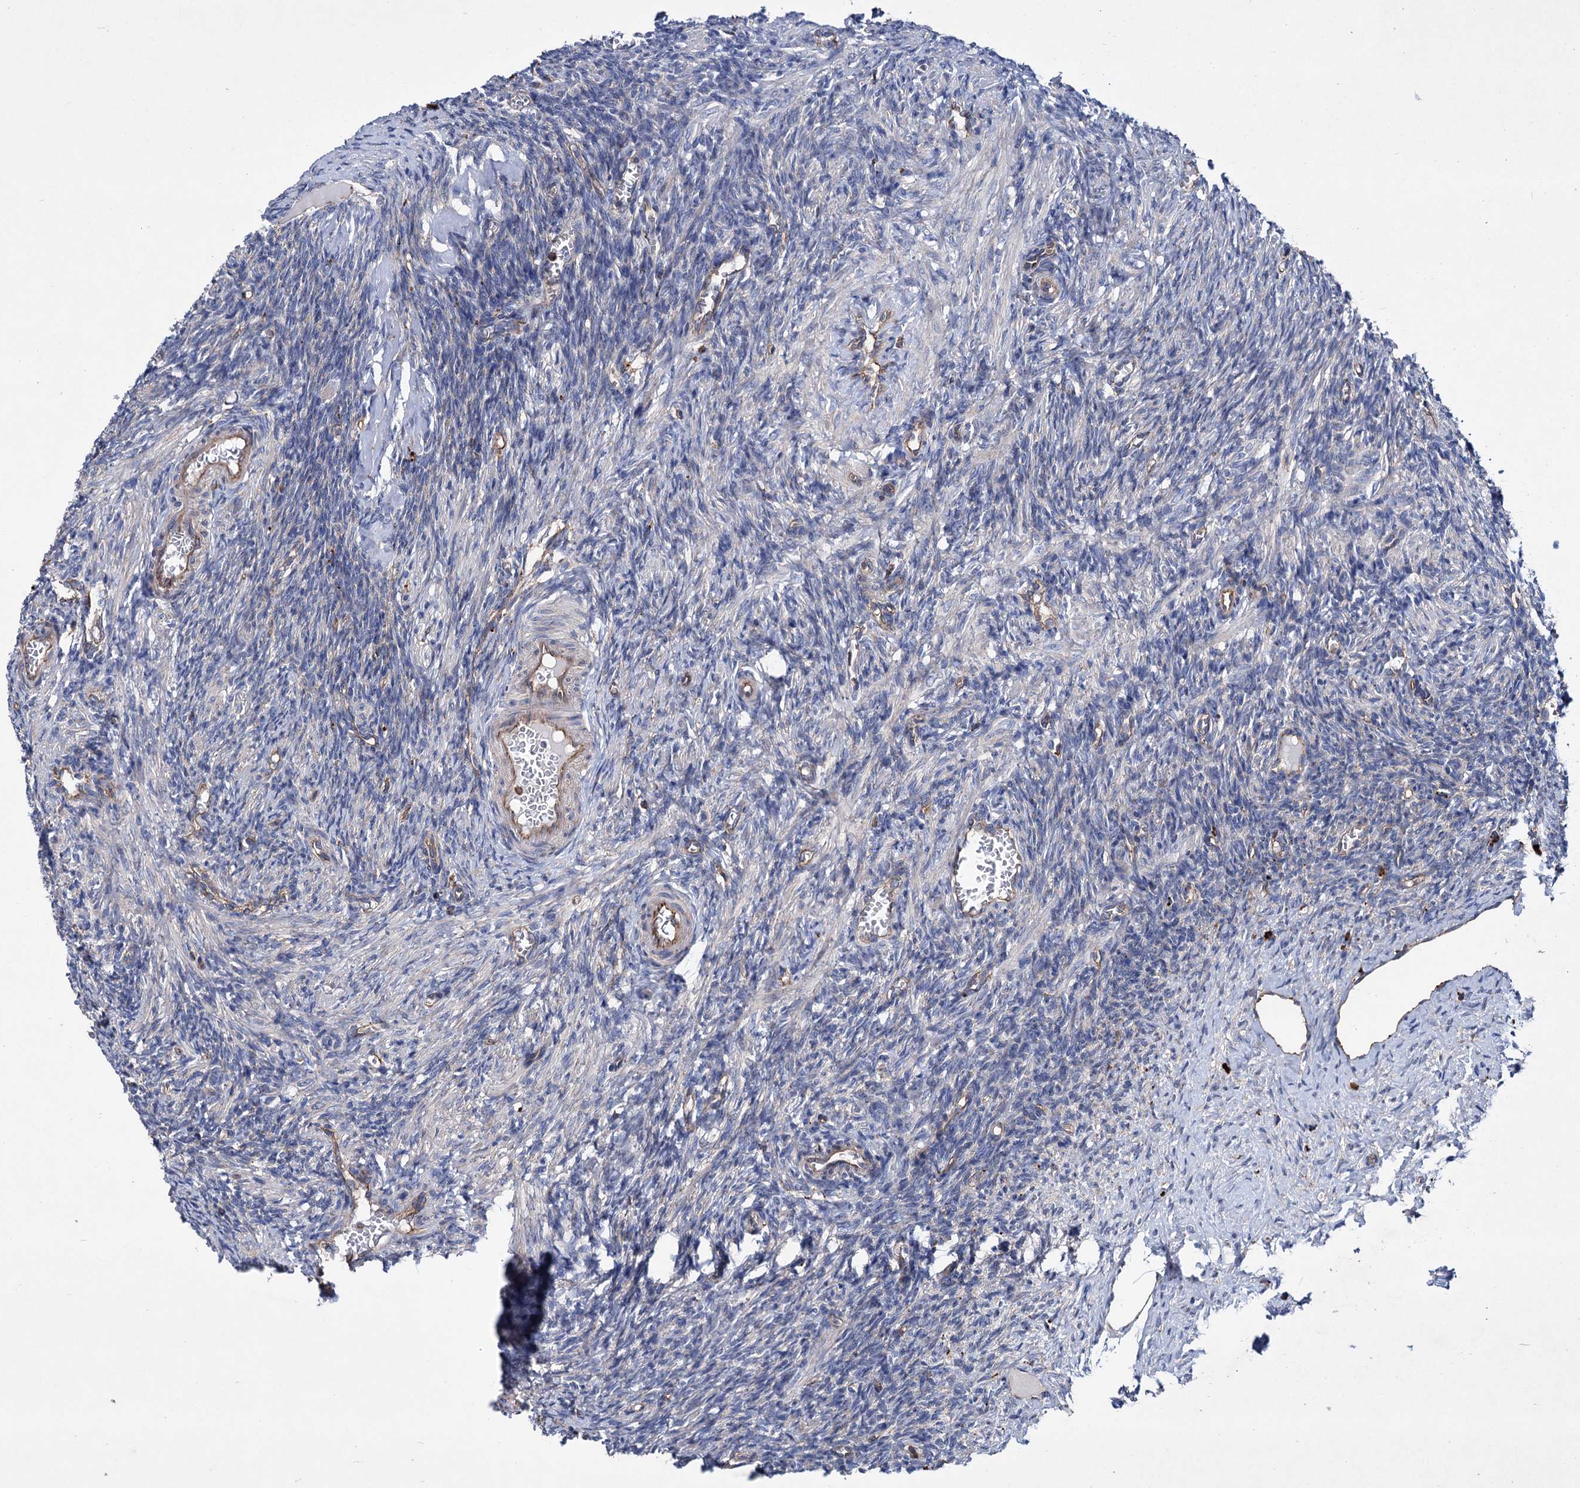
{"staining": {"intensity": "negative", "quantity": "none", "location": "none"}, "tissue": "ovary", "cell_type": "Ovarian stroma cells", "image_type": "normal", "snomed": [{"axis": "morphology", "description": "Normal tissue, NOS"}, {"axis": "topography", "description": "Ovary"}], "caption": "There is no significant expression in ovarian stroma cells of ovary. Nuclei are stained in blue.", "gene": "SCPEP1", "patient": {"sex": "female", "age": 27}}